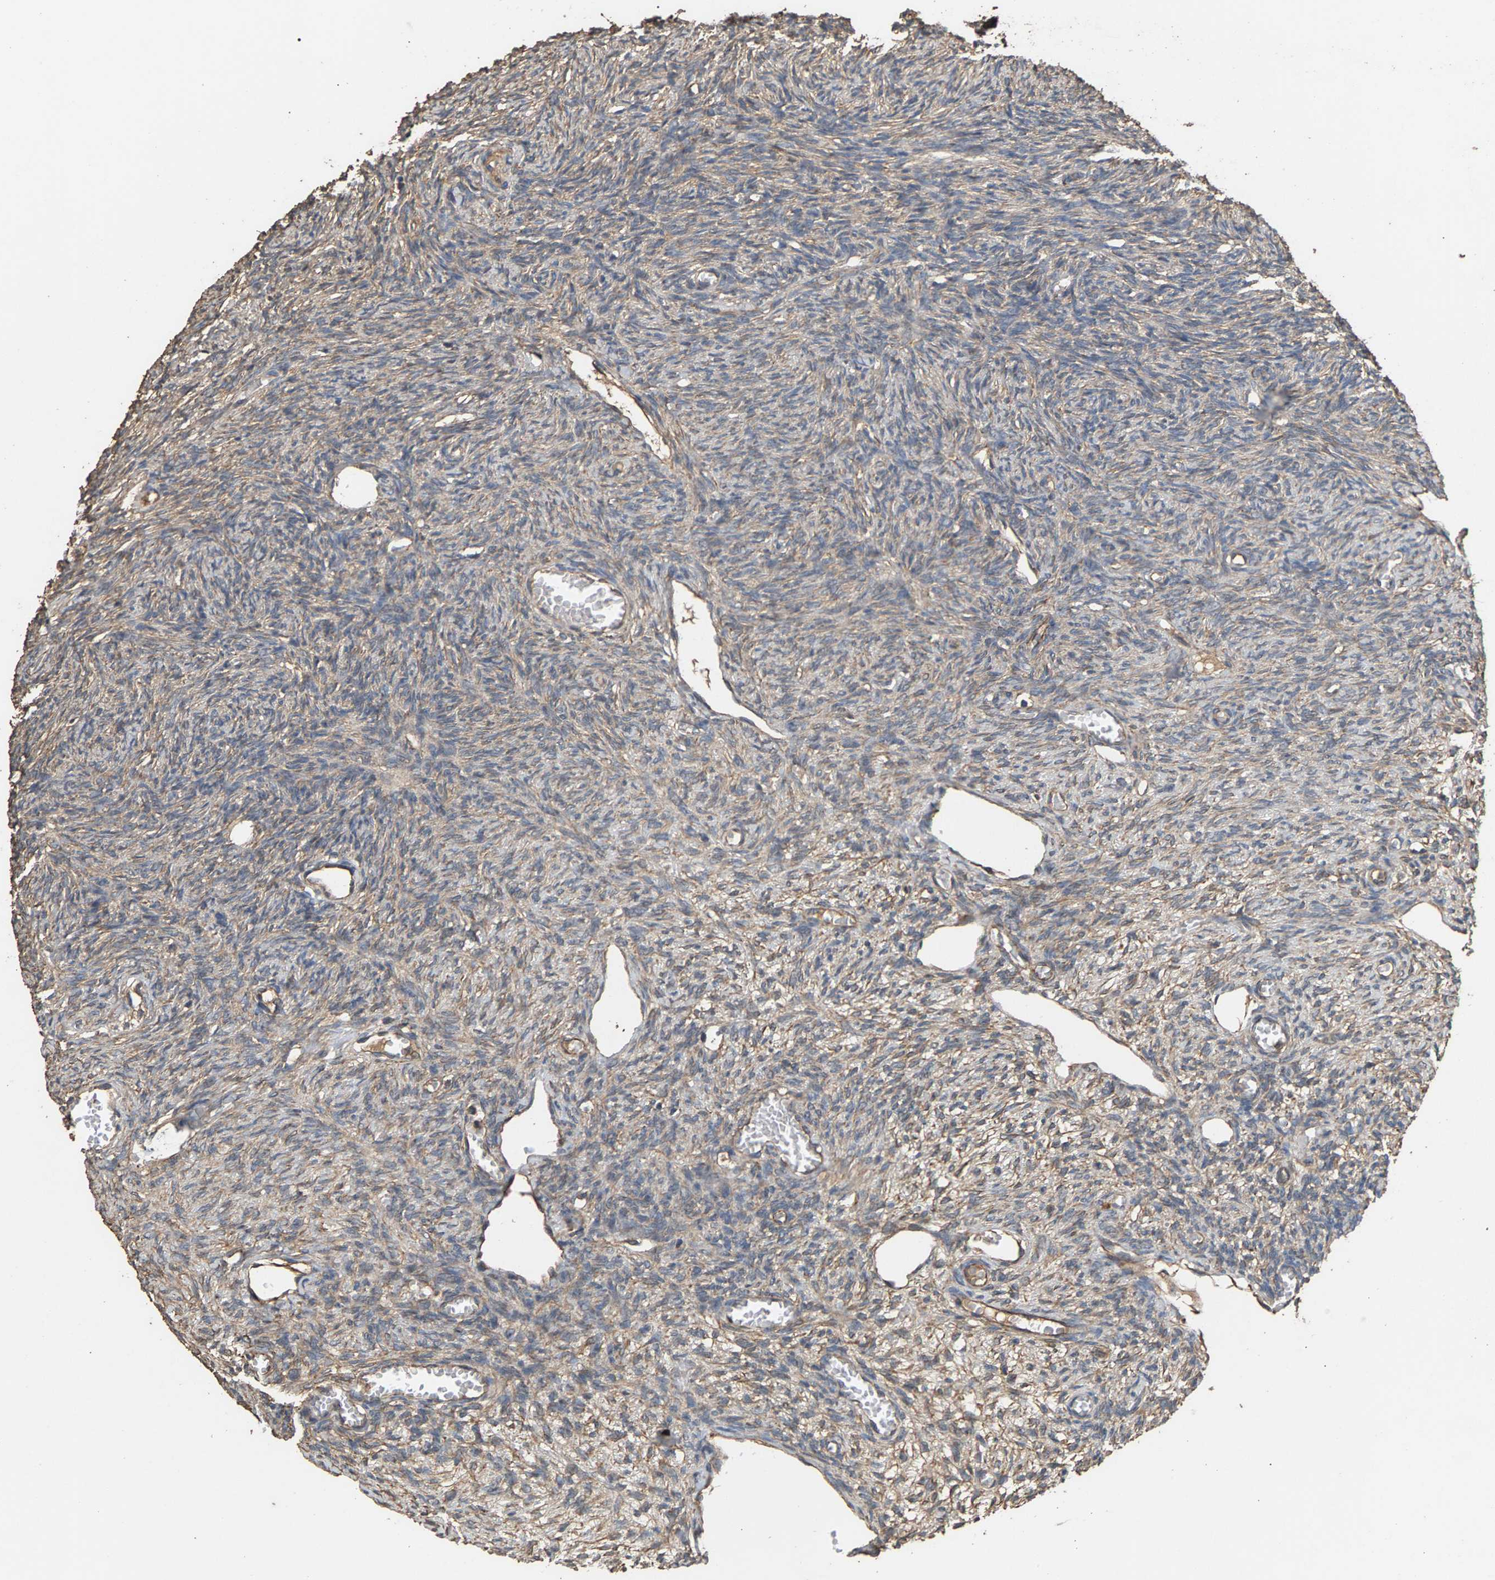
{"staining": {"intensity": "weak", "quantity": "<25%", "location": "cytoplasmic/membranous"}, "tissue": "ovary", "cell_type": "Ovarian stroma cells", "image_type": "normal", "snomed": [{"axis": "morphology", "description": "Normal tissue, NOS"}, {"axis": "topography", "description": "Ovary"}], "caption": "Ovarian stroma cells show no significant expression in normal ovary.", "gene": "HTRA3", "patient": {"sex": "female", "age": 27}}